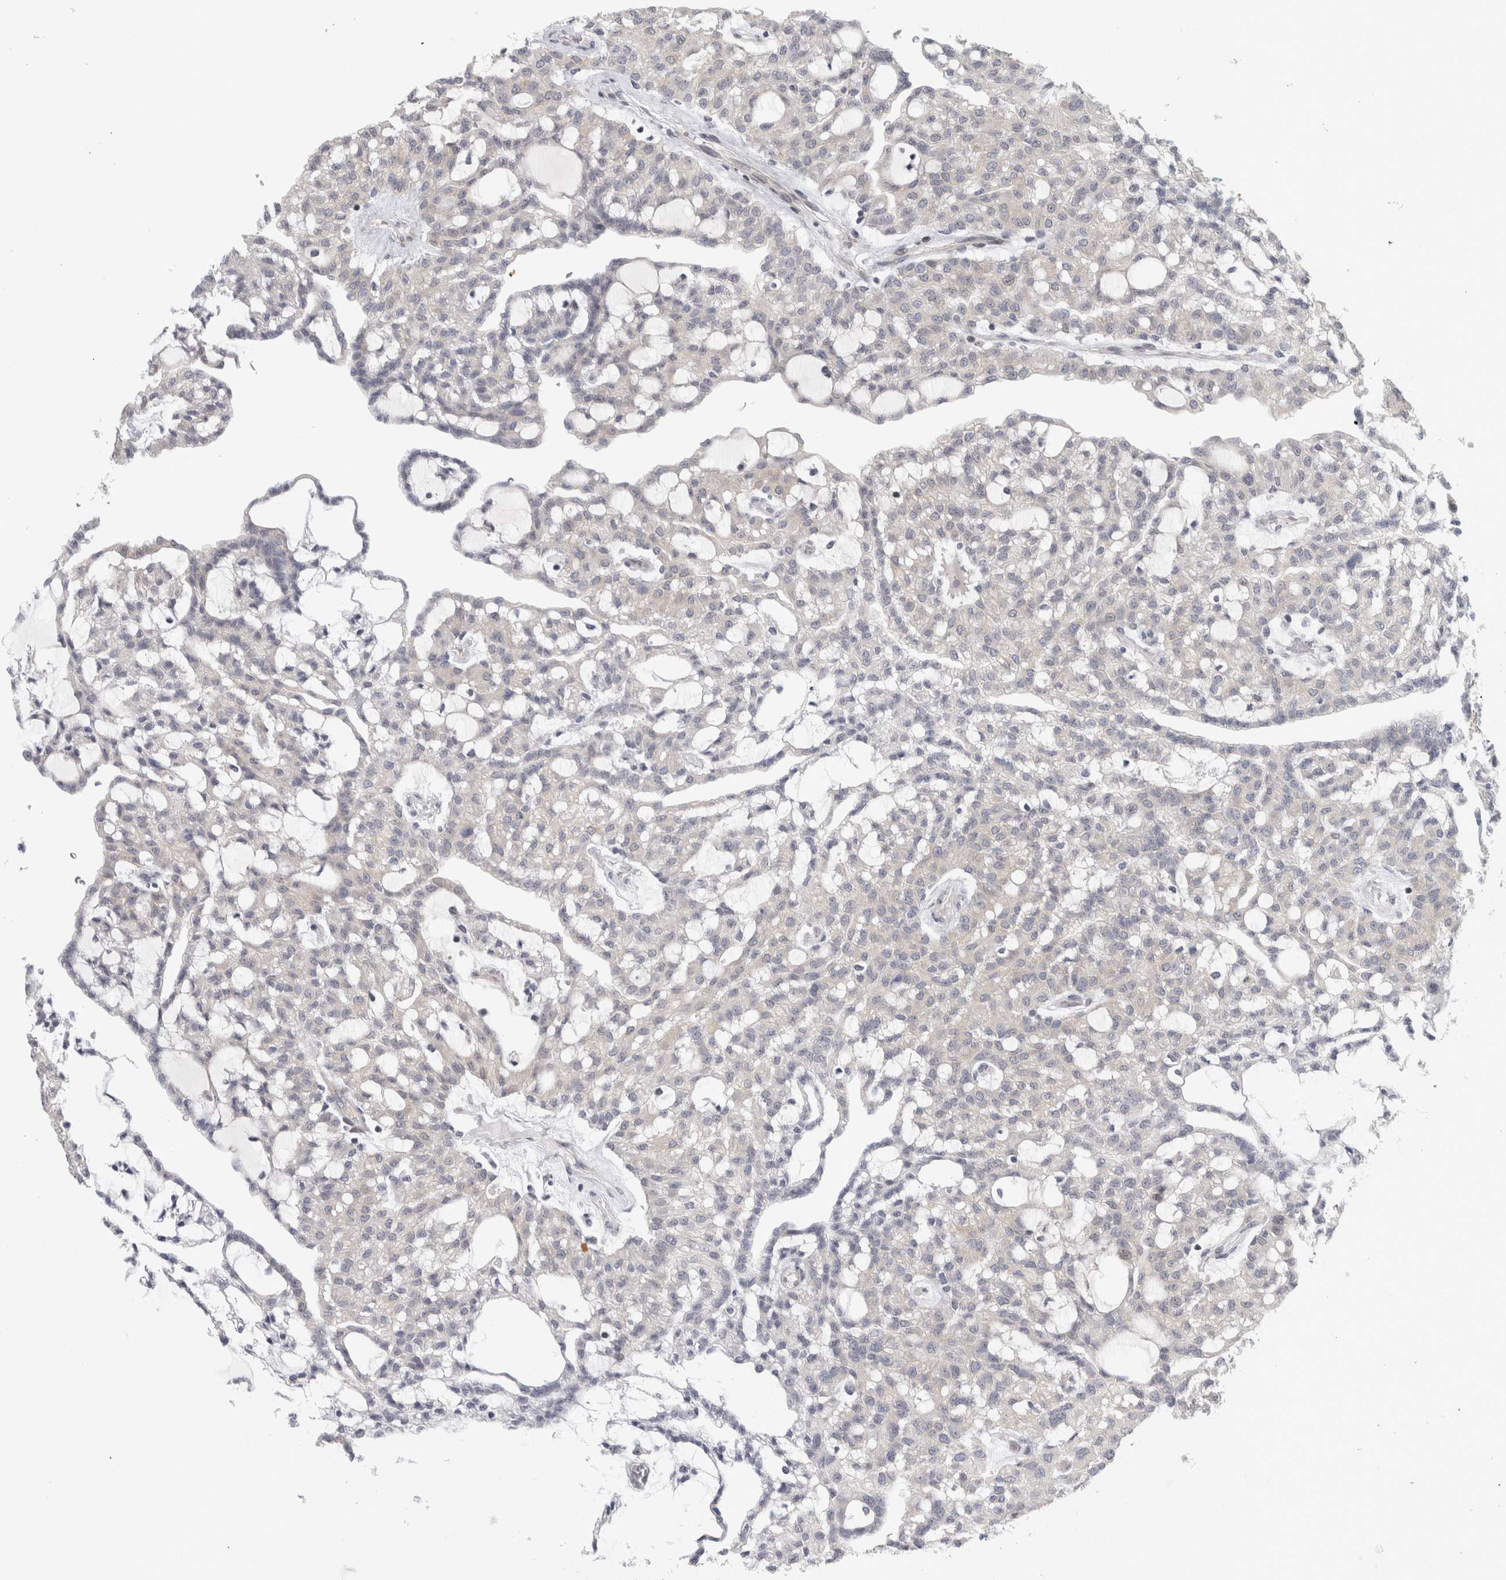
{"staining": {"intensity": "negative", "quantity": "none", "location": "none"}, "tissue": "renal cancer", "cell_type": "Tumor cells", "image_type": "cancer", "snomed": [{"axis": "morphology", "description": "Adenocarcinoma, NOS"}, {"axis": "topography", "description": "Kidney"}], "caption": "This is a photomicrograph of IHC staining of renal cancer (adenocarcinoma), which shows no staining in tumor cells.", "gene": "UTP25", "patient": {"sex": "male", "age": 63}}